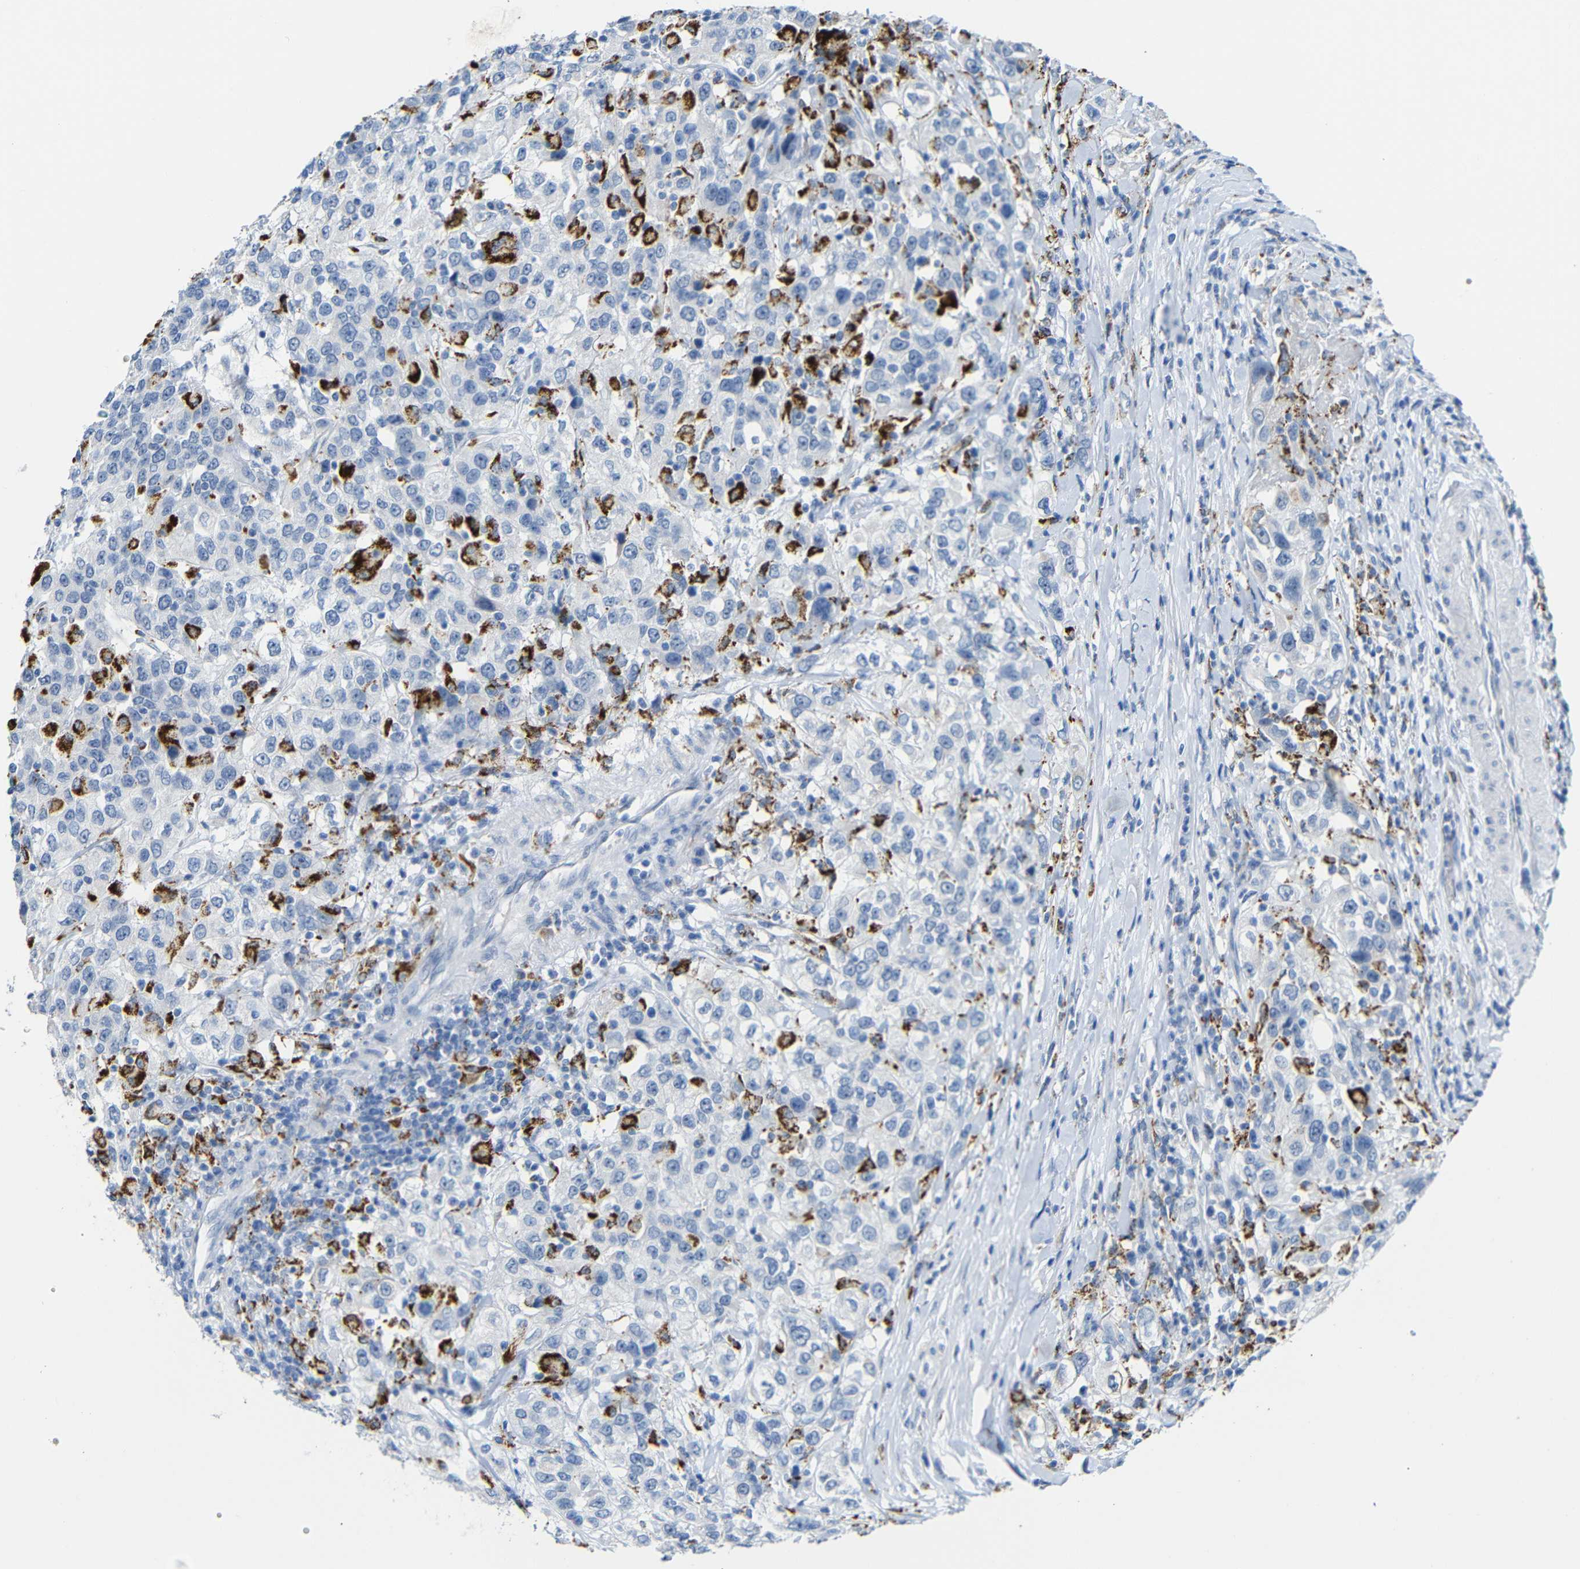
{"staining": {"intensity": "negative", "quantity": "none", "location": "none"}, "tissue": "urothelial cancer", "cell_type": "Tumor cells", "image_type": "cancer", "snomed": [{"axis": "morphology", "description": "Urothelial carcinoma, High grade"}, {"axis": "topography", "description": "Urinary bladder"}], "caption": "Immunohistochemistry histopathology image of urothelial carcinoma (high-grade) stained for a protein (brown), which exhibits no staining in tumor cells. The staining was performed using DAB to visualize the protein expression in brown, while the nuclei were stained in blue with hematoxylin (Magnification: 20x).", "gene": "C15orf48", "patient": {"sex": "female", "age": 80}}